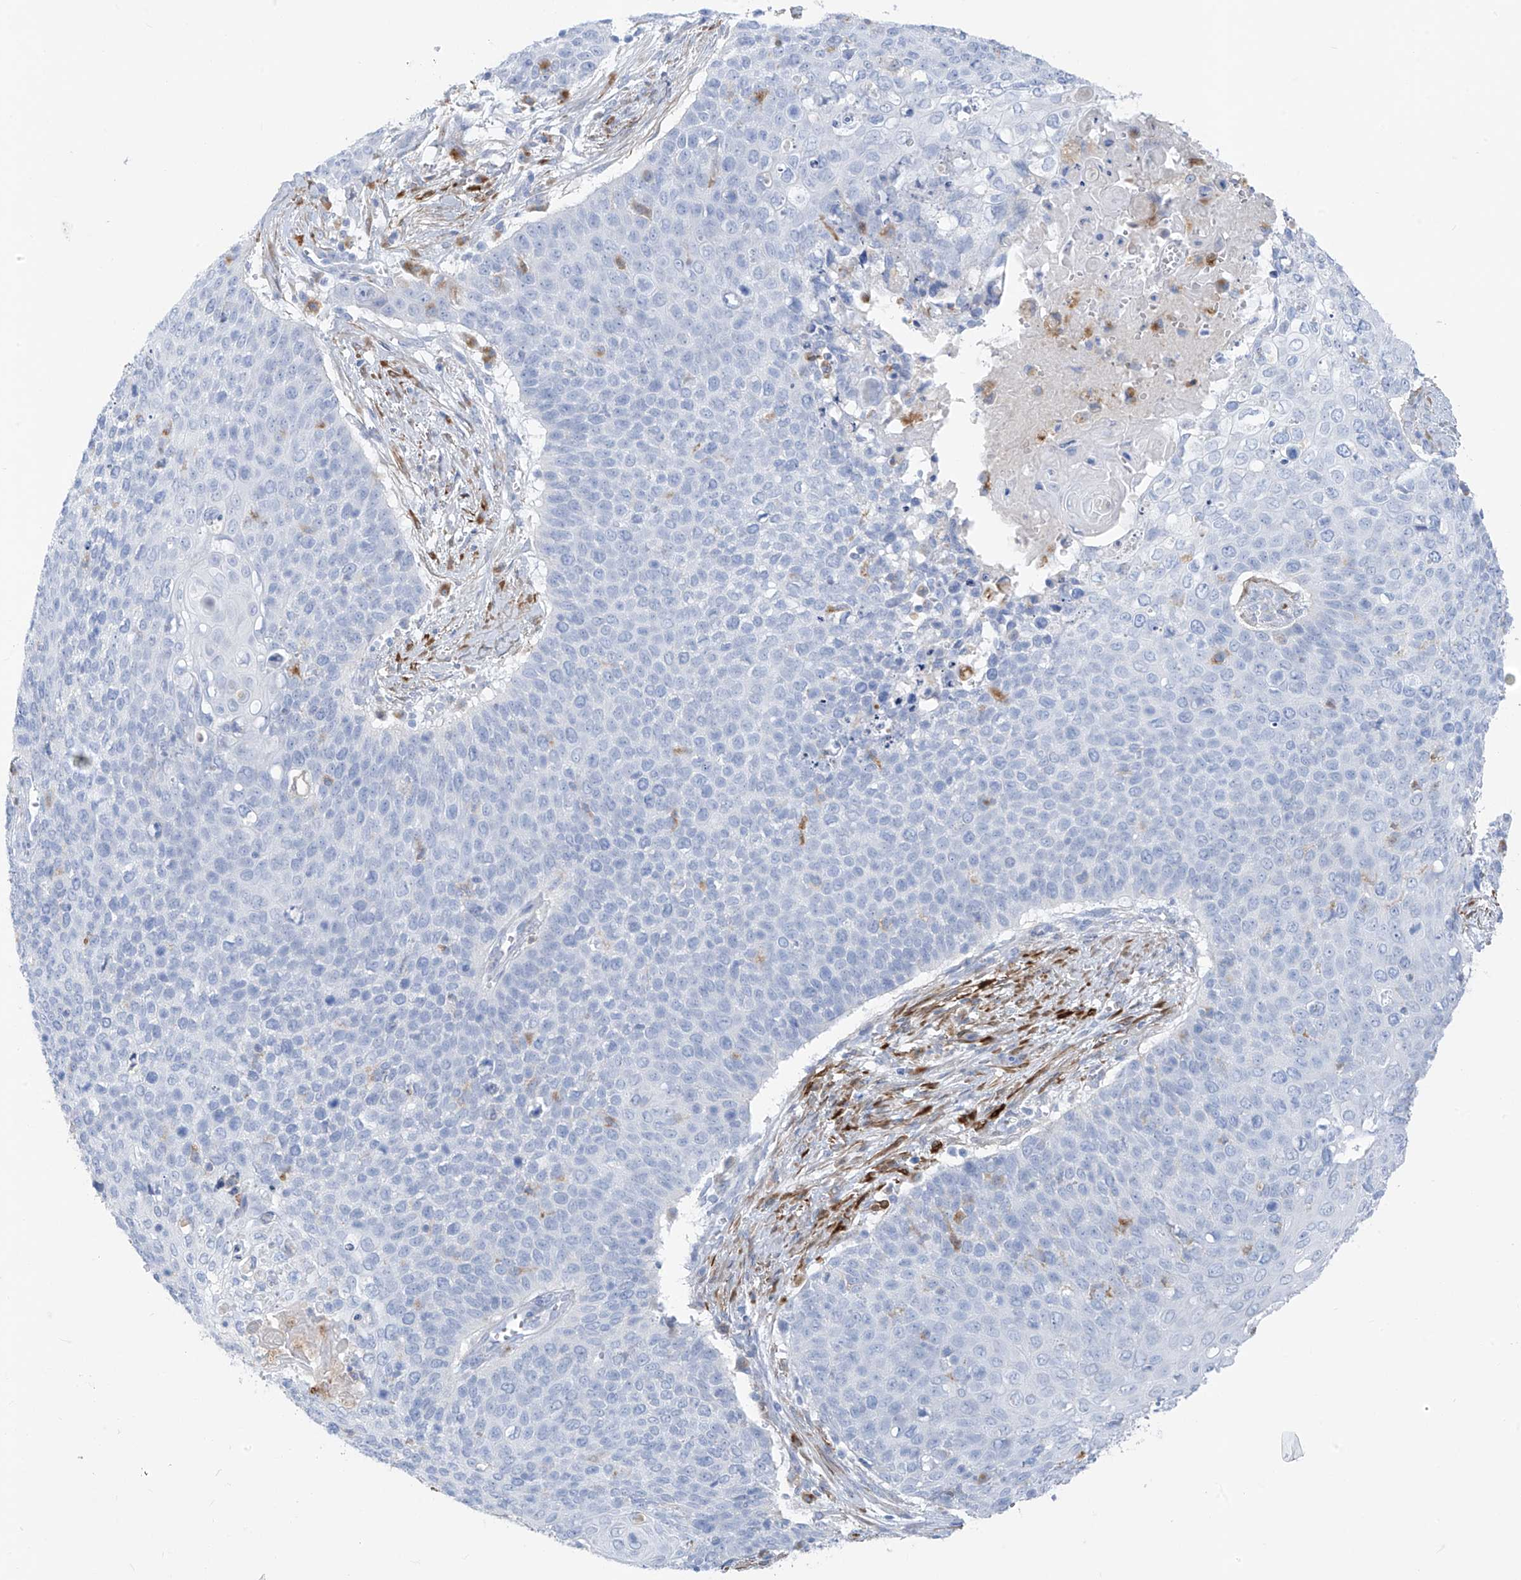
{"staining": {"intensity": "negative", "quantity": "none", "location": "none"}, "tissue": "cervical cancer", "cell_type": "Tumor cells", "image_type": "cancer", "snomed": [{"axis": "morphology", "description": "Squamous cell carcinoma, NOS"}, {"axis": "topography", "description": "Cervix"}], "caption": "Protein analysis of cervical cancer (squamous cell carcinoma) shows no significant staining in tumor cells.", "gene": "GLMP", "patient": {"sex": "female", "age": 39}}